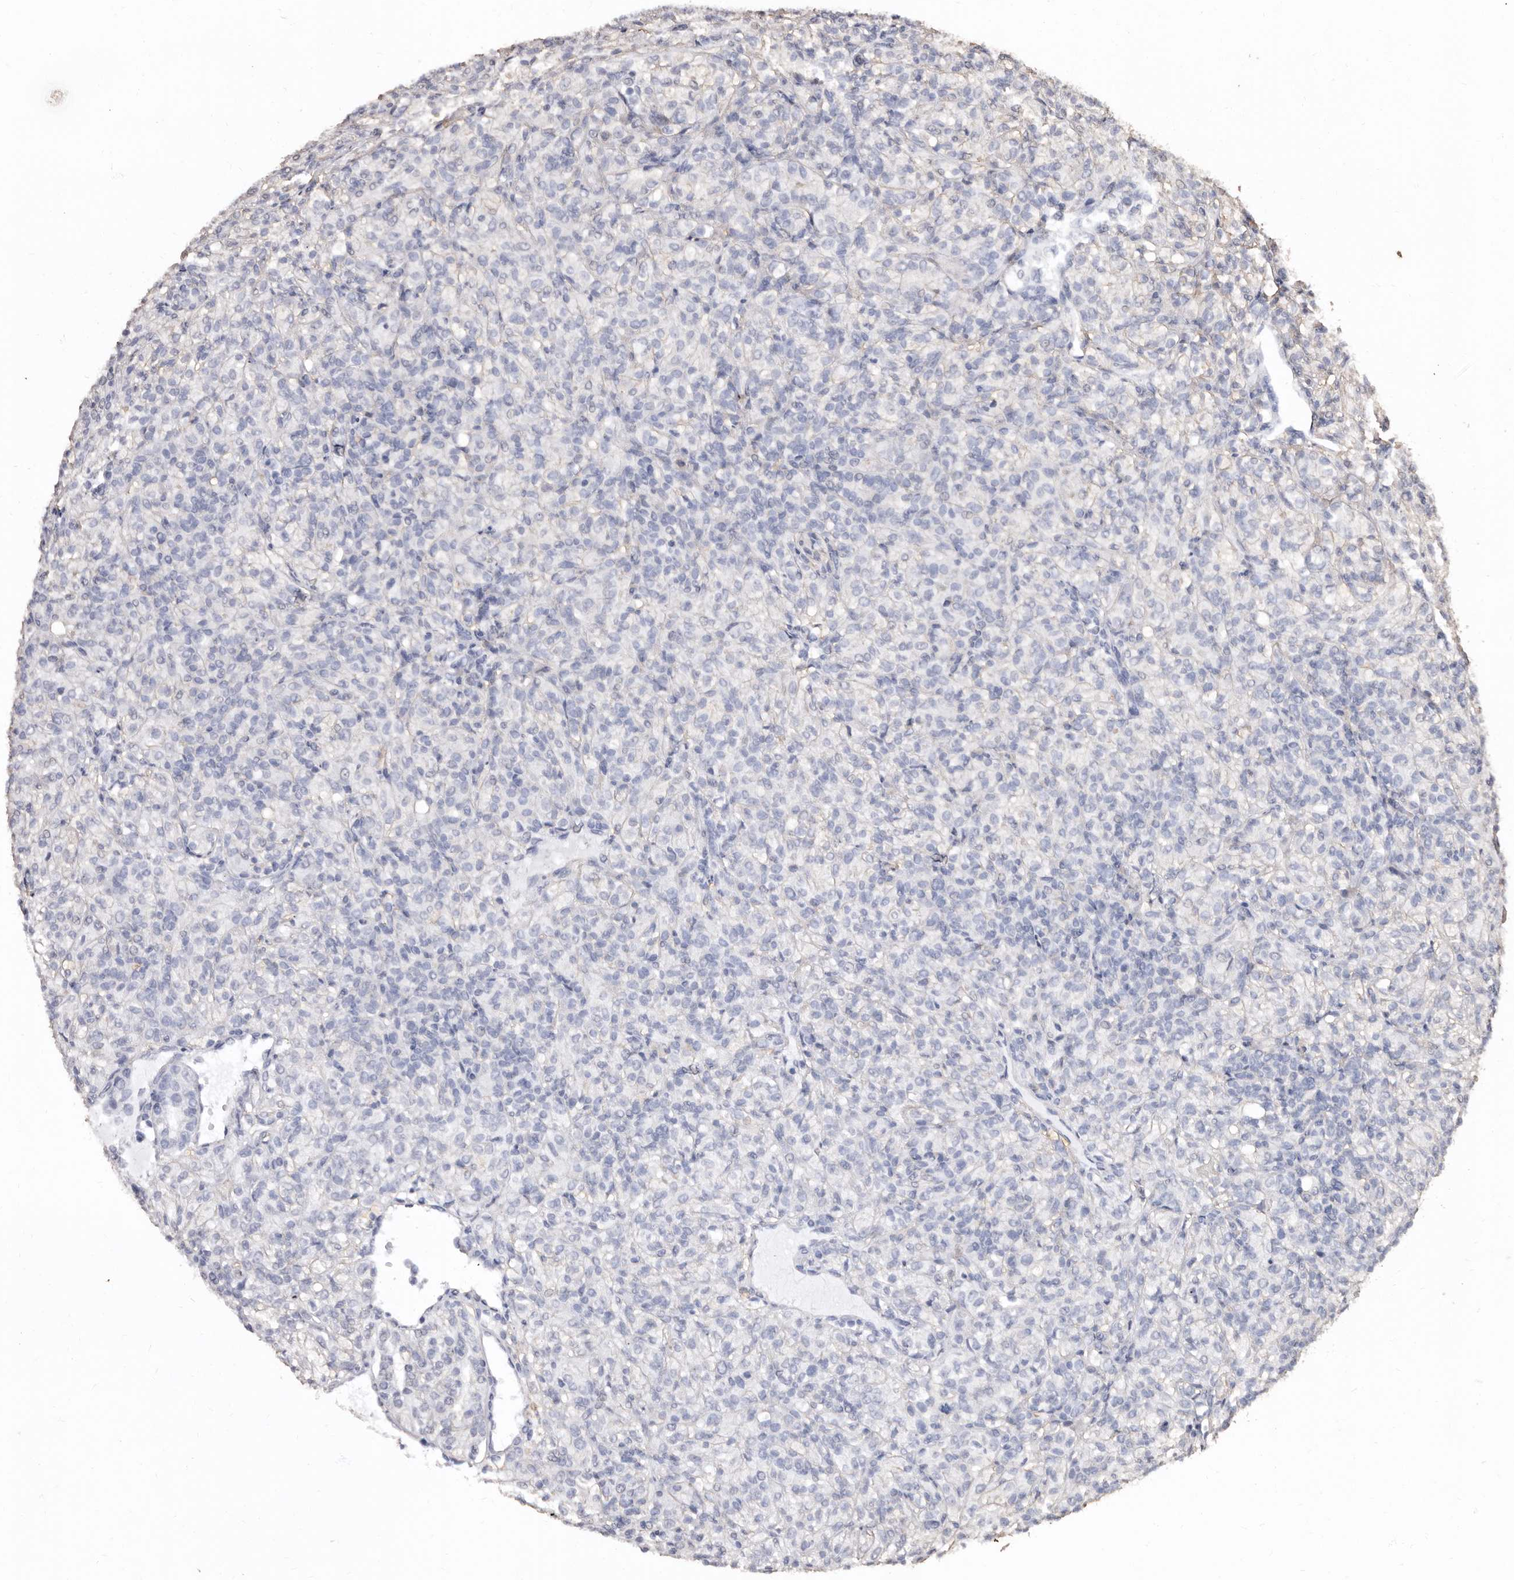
{"staining": {"intensity": "negative", "quantity": "none", "location": "none"}, "tissue": "renal cancer", "cell_type": "Tumor cells", "image_type": "cancer", "snomed": [{"axis": "morphology", "description": "Adenocarcinoma, NOS"}, {"axis": "topography", "description": "Kidney"}], "caption": "Tumor cells show no significant expression in renal adenocarcinoma.", "gene": "COQ8B", "patient": {"sex": "male", "age": 77}}